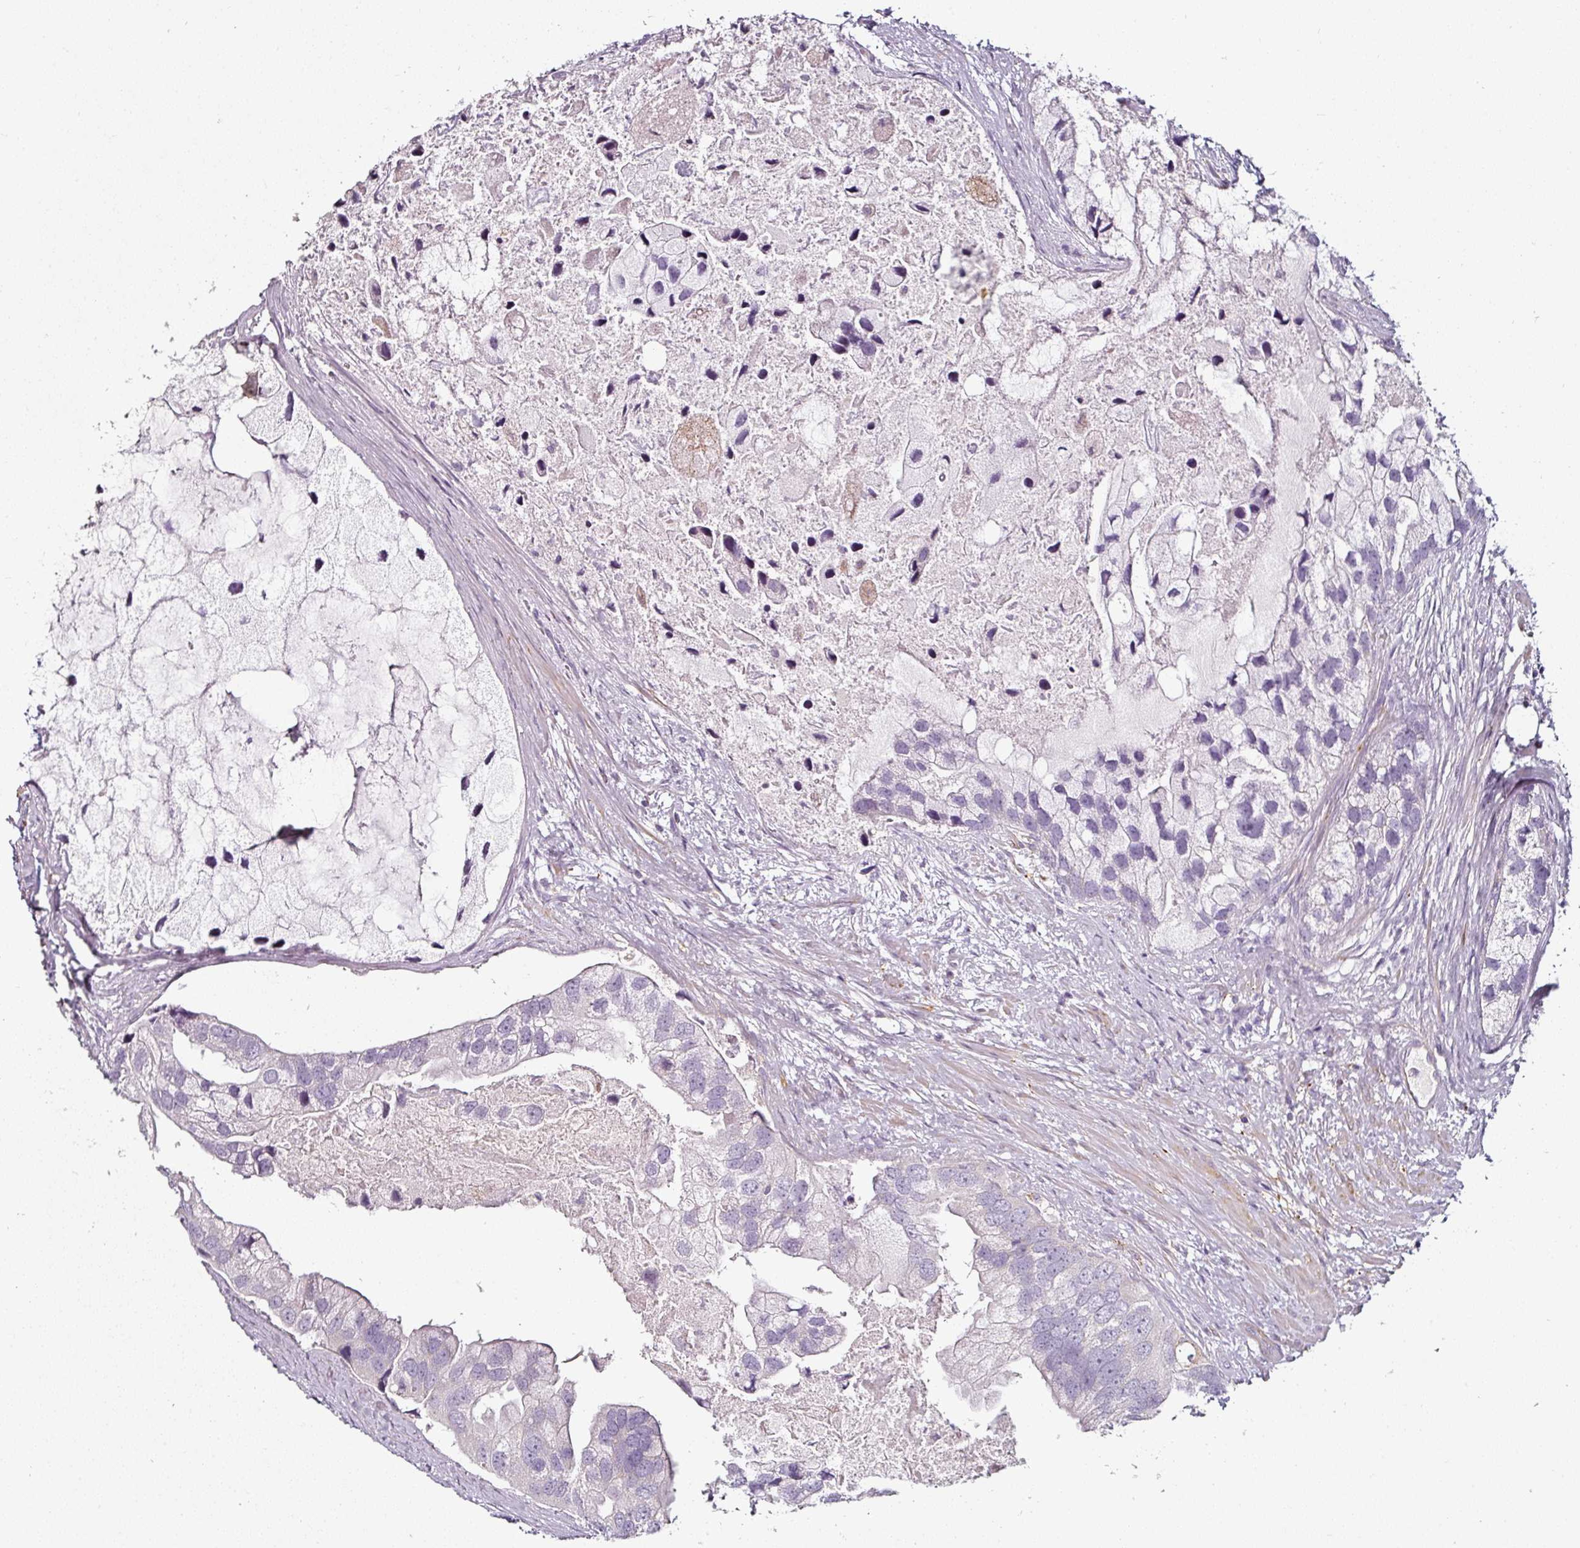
{"staining": {"intensity": "negative", "quantity": "none", "location": "none"}, "tissue": "prostate cancer", "cell_type": "Tumor cells", "image_type": "cancer", "snomed": [{"axis": "morphology", "description": "Adenocarcinoma, High grade"}, {"axis": "topography", "description": "Prostate"}], "caption": "Photomicrograph shows no significant protein positivity in tumor cells of prostate high-grade adenocarcinoma. (DAB (3,3'-diaminobenzidine) immunohistochemistry (IHC) visualized using brightfield microscopy, high magnification).", "gene": "CAP2", "patient": {"sex": "male", "age": 62}}